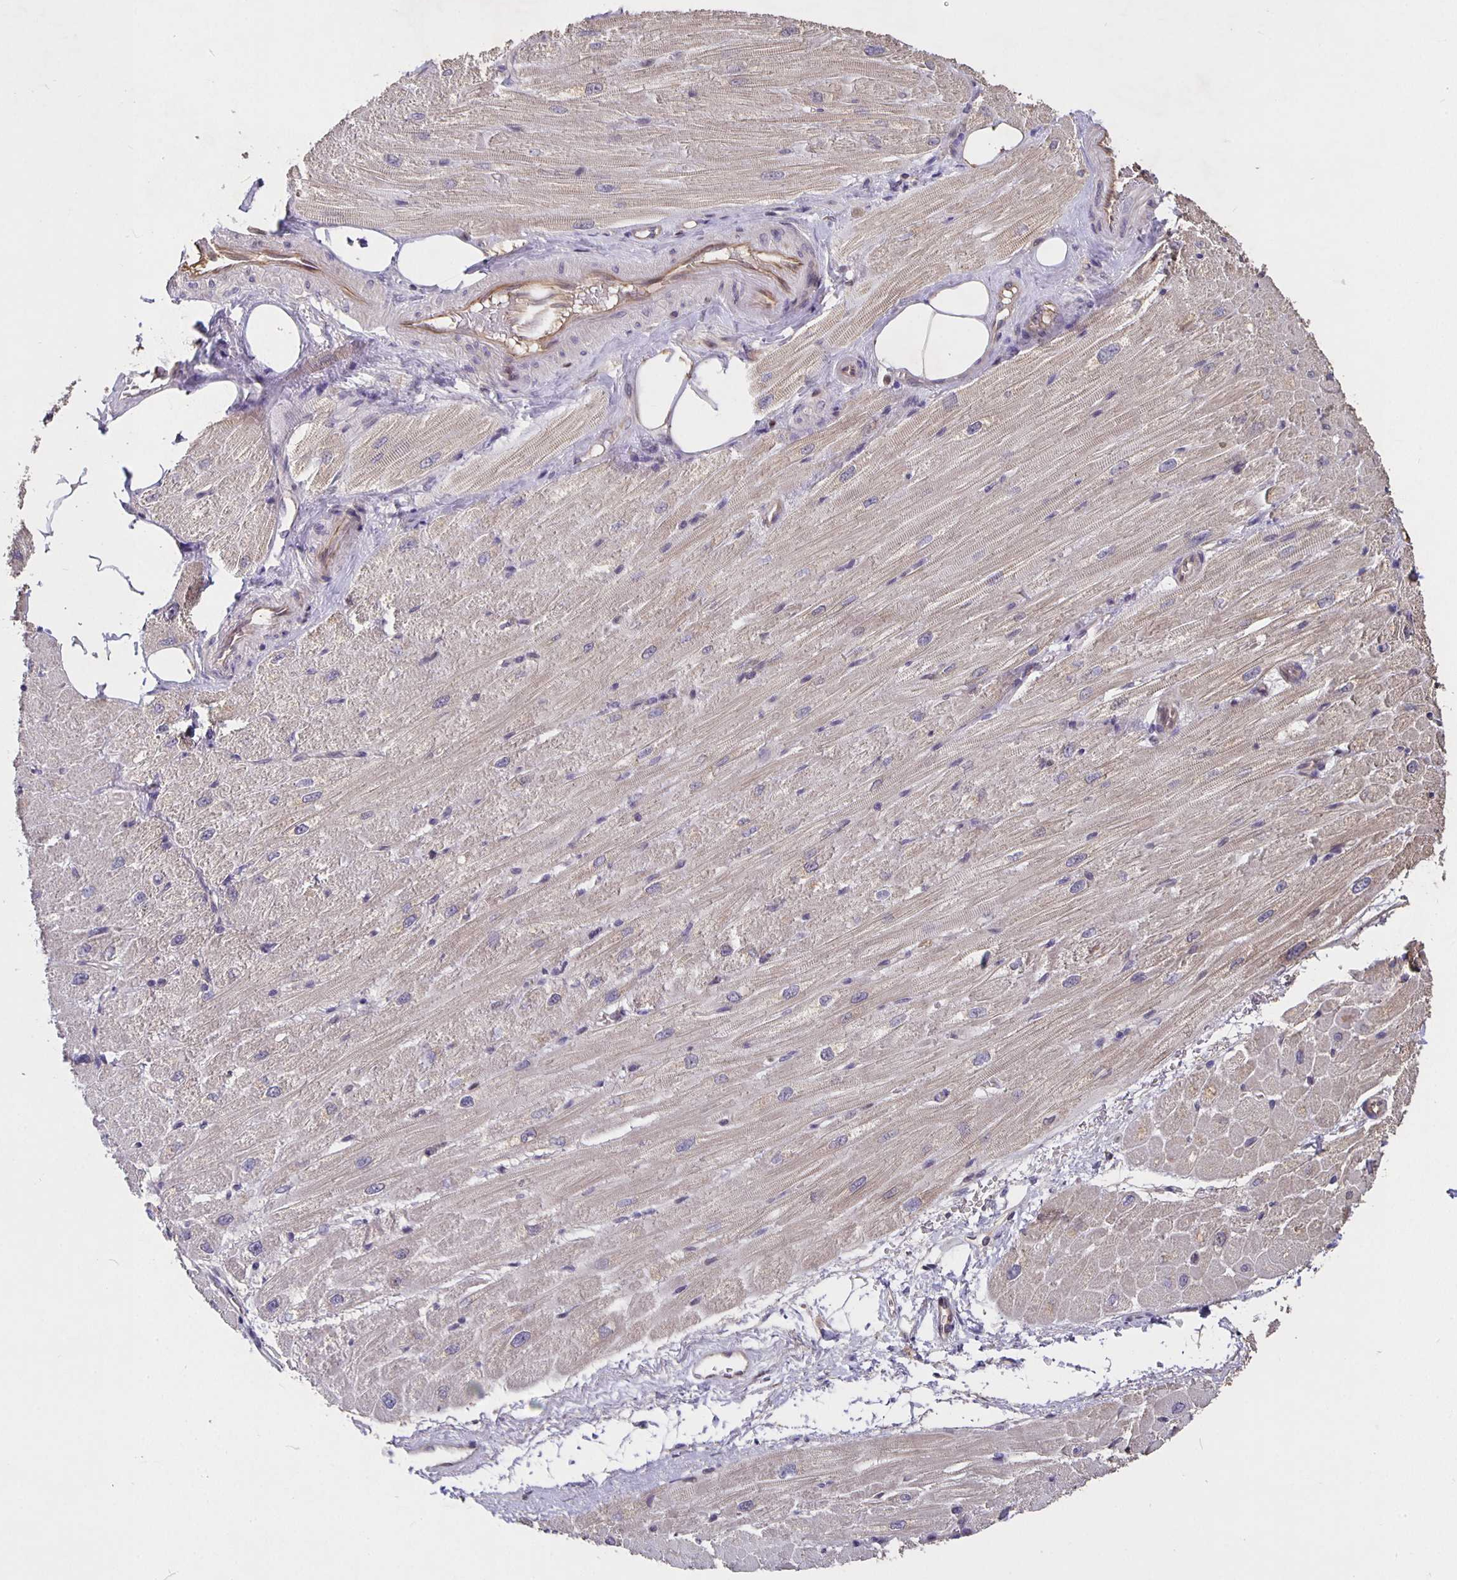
{"staining": {"intensity": "moderate", "quantity": "<25%", "location": "cytoplasmic/membranous"}, "tissue": "heart muscle", "cell_type": "Cardiomyocytes", "image_type": "normal", "snomed": [{"axis": "morphology", "description": "Normal tissue, NOS"}, {"axis": "topography", "description": "Heart"}], "caption": "Immunohistochemical staining of normal heart muscle shows <25% levels of moderate cytoplasmic/membranous protein staining in approximately <25% of cardiomyocytes. The protein of interest is stained brown, and the nuclei are stained in blue (DAB (3,3'-diaminobenzidine) IHC with brightfield microscopy, high magnification).", "gene": "NOG", "patient": {"sex": "male", "age": 62}}